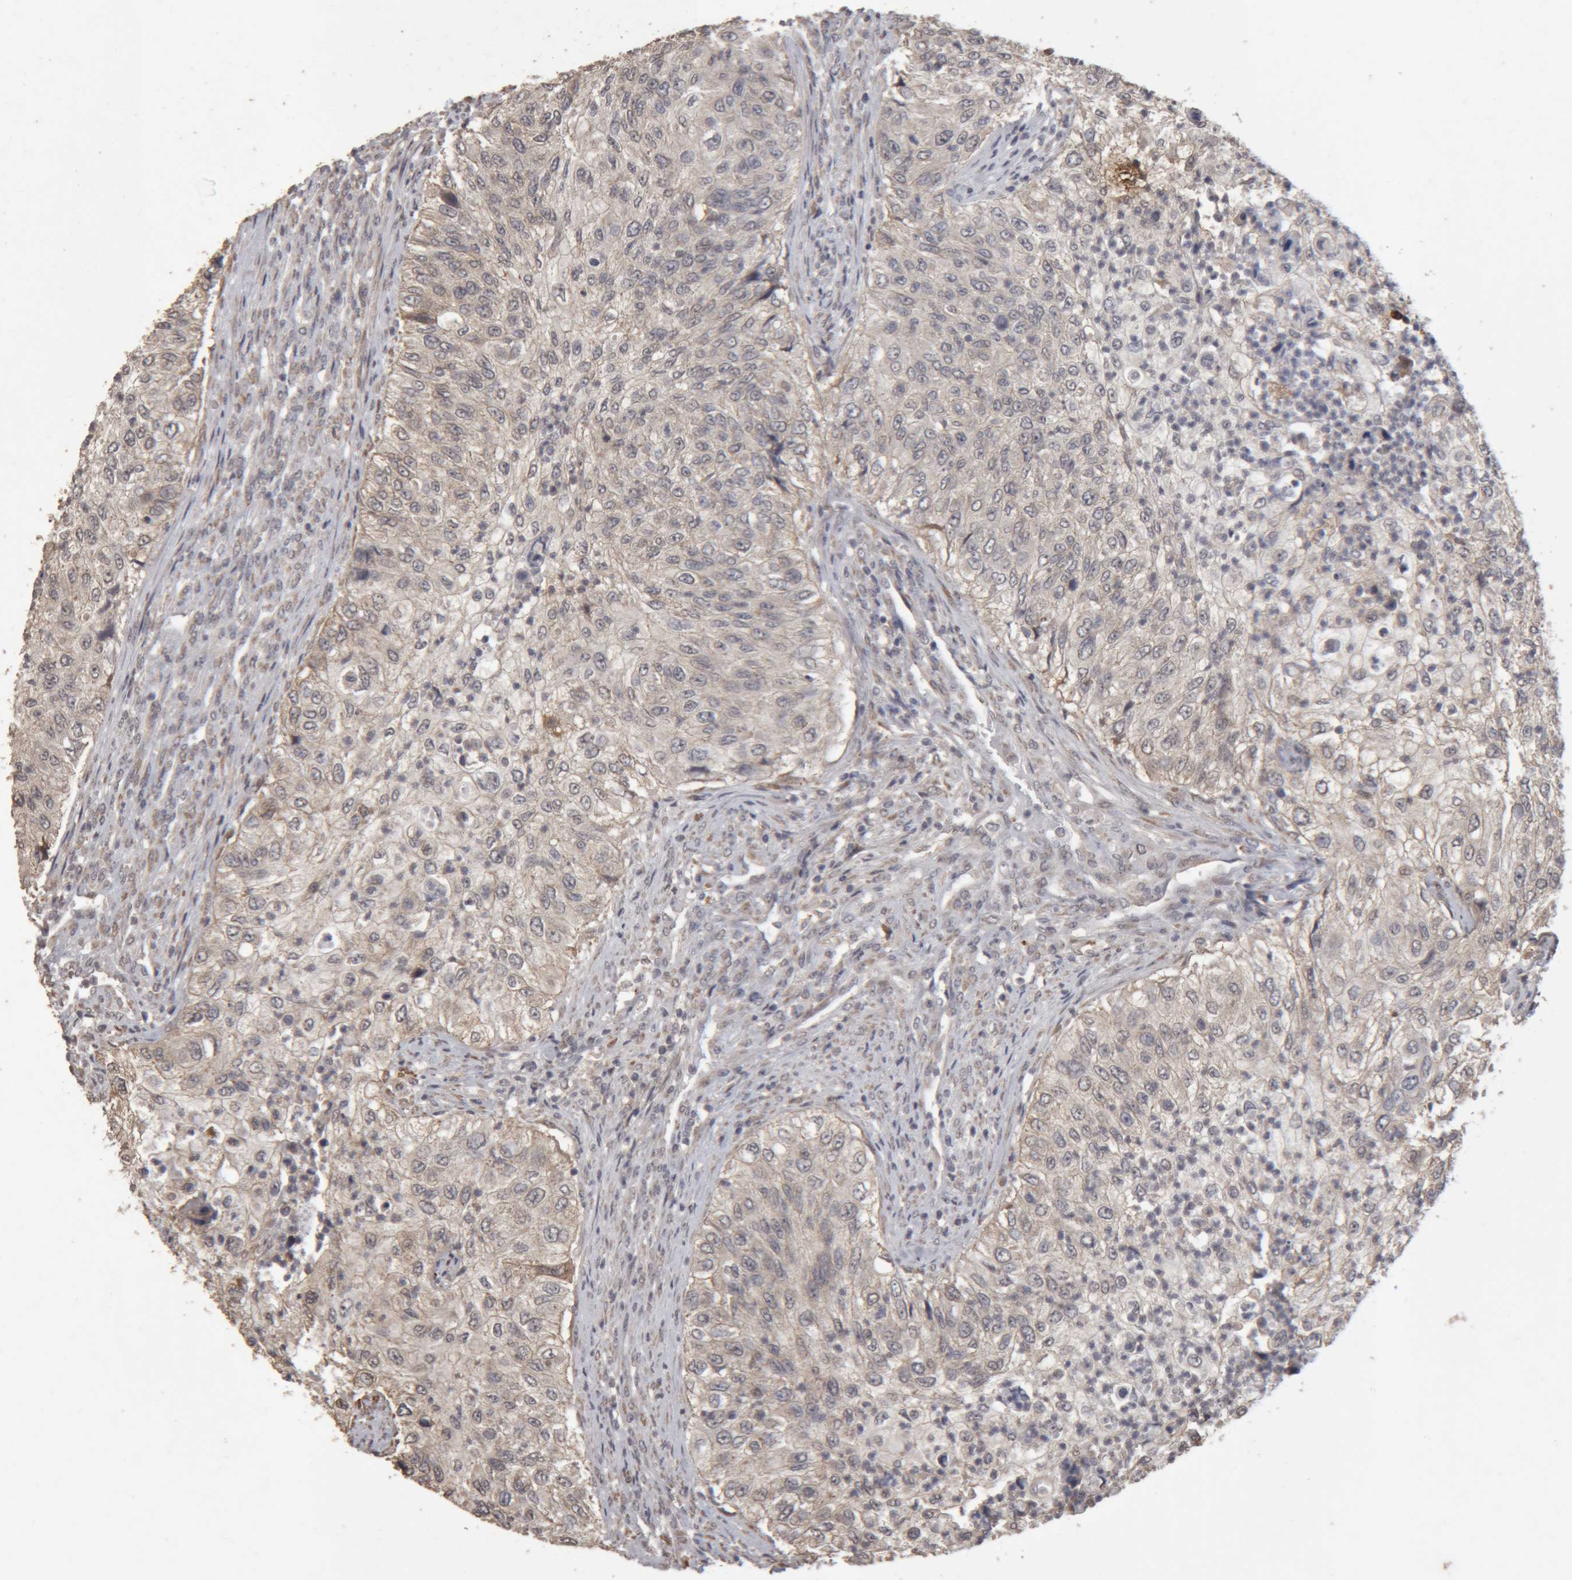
{"staining": {"intensity": "weak", "quantity": "<25%", "location": "cytoplasmic/membranous"}, "tissue": "urothelial cancer", "cell_type": "Tumor cells", "image_type": "cancer", "snomed": [{"axis": "morphology", "description": "Urothelial carcinoma, High grade"}, {"axis": "topography", "description": "Urinary bladder"}], "caption": "Immunohistochemical staining of high-grade urothelial carcinoma displays no significant expression in tumor cells.", "gene": "MEP1A", "patient": {"sex": "female", "age": 60}}